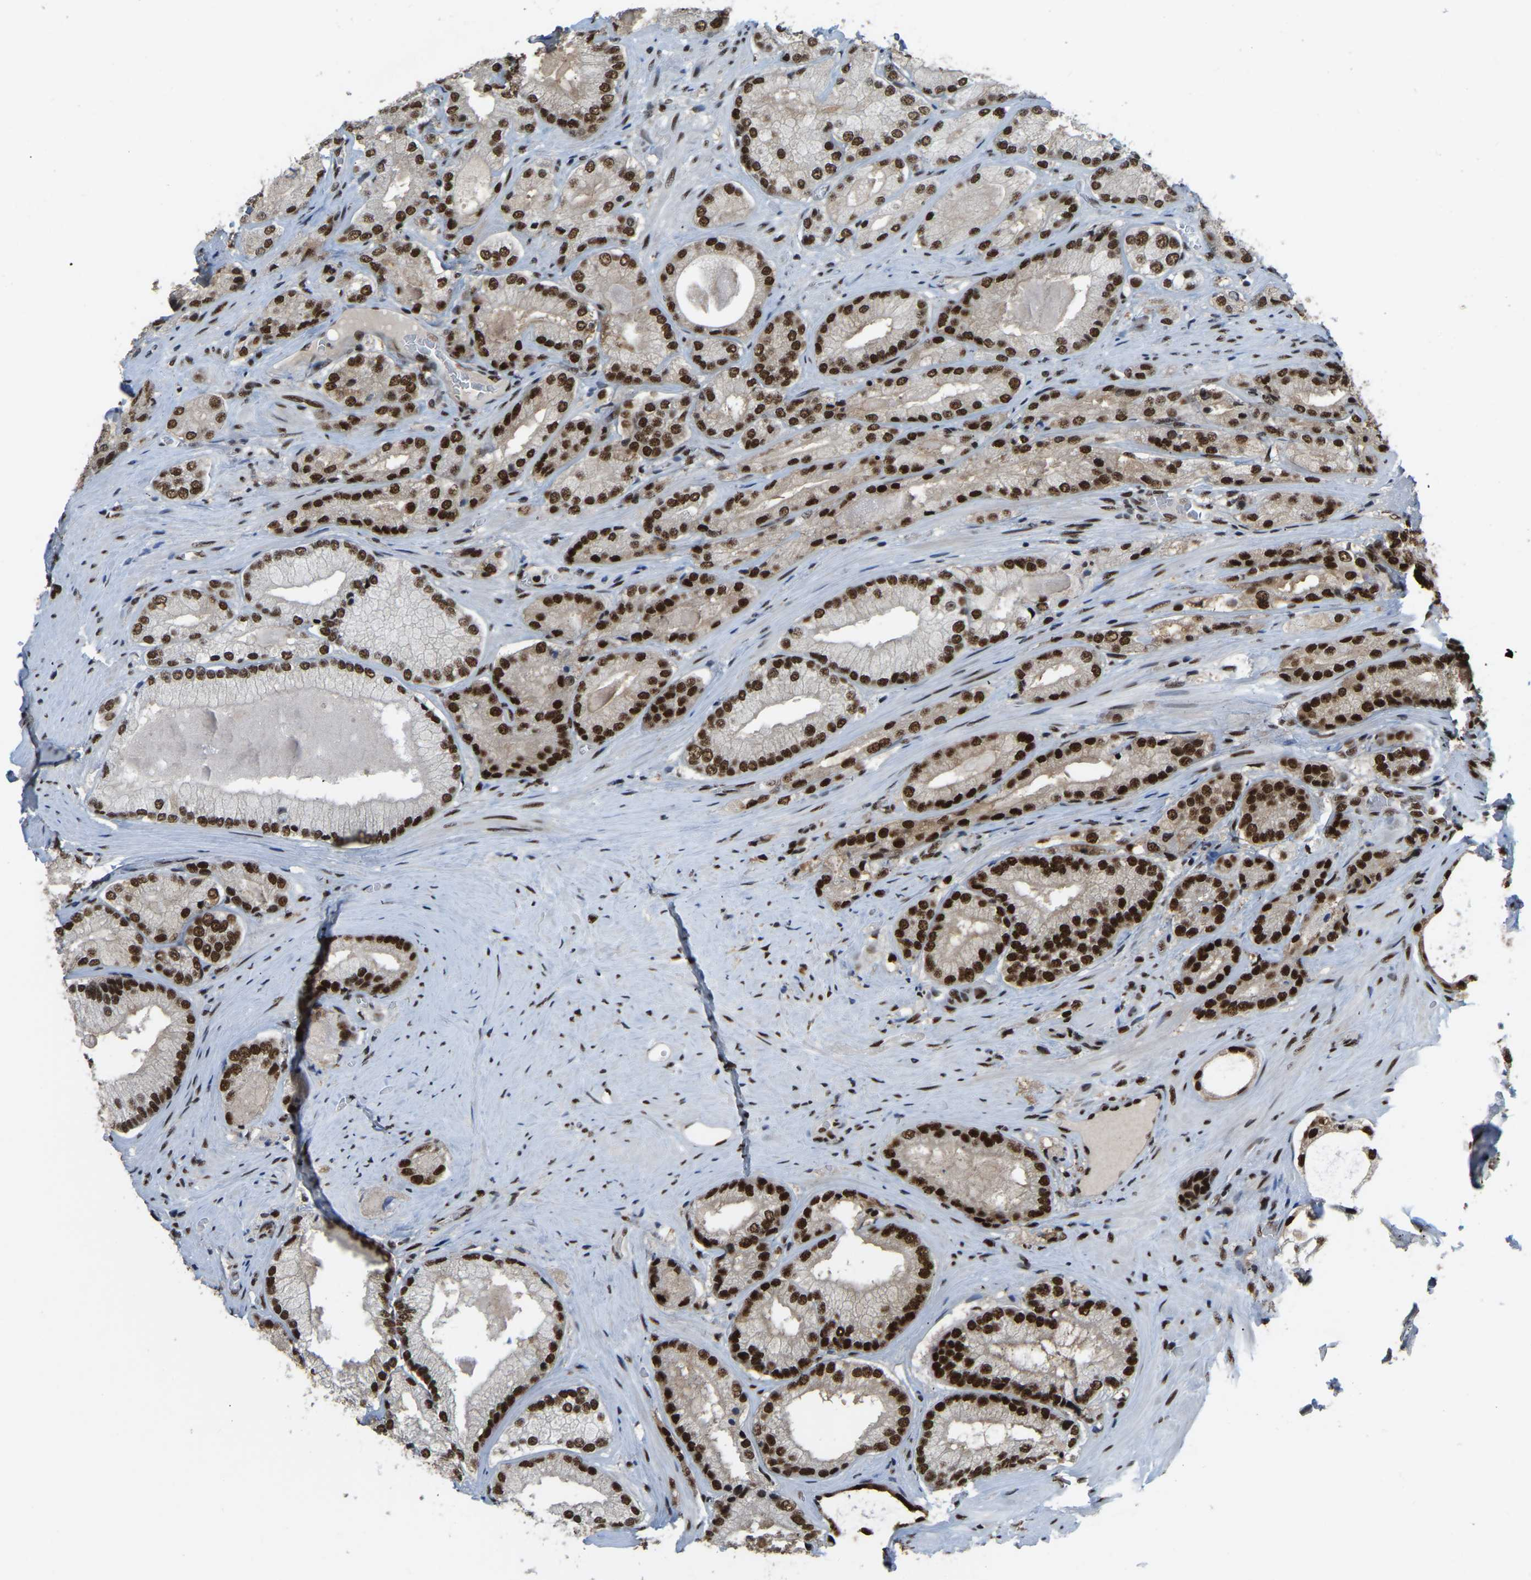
{"staining": {"intensity": "strong", "quantity": ">75%", "location": "nuclear"}, "tissue": "prostate cancer", "cell_type": "Tumor cells", "image_type": "cancer", "snomed": [{"axis": "morphology", "description": "Adenocarcinoma, Low grade"}, {"axis": "topography", "description": "Prostate"}], "caption": "Human prostate cancer stained with a protein marker displays strong staining in tumor cells.", "gene": "TBL1XR1", "patient": {"sex": "male", "age": 65}}